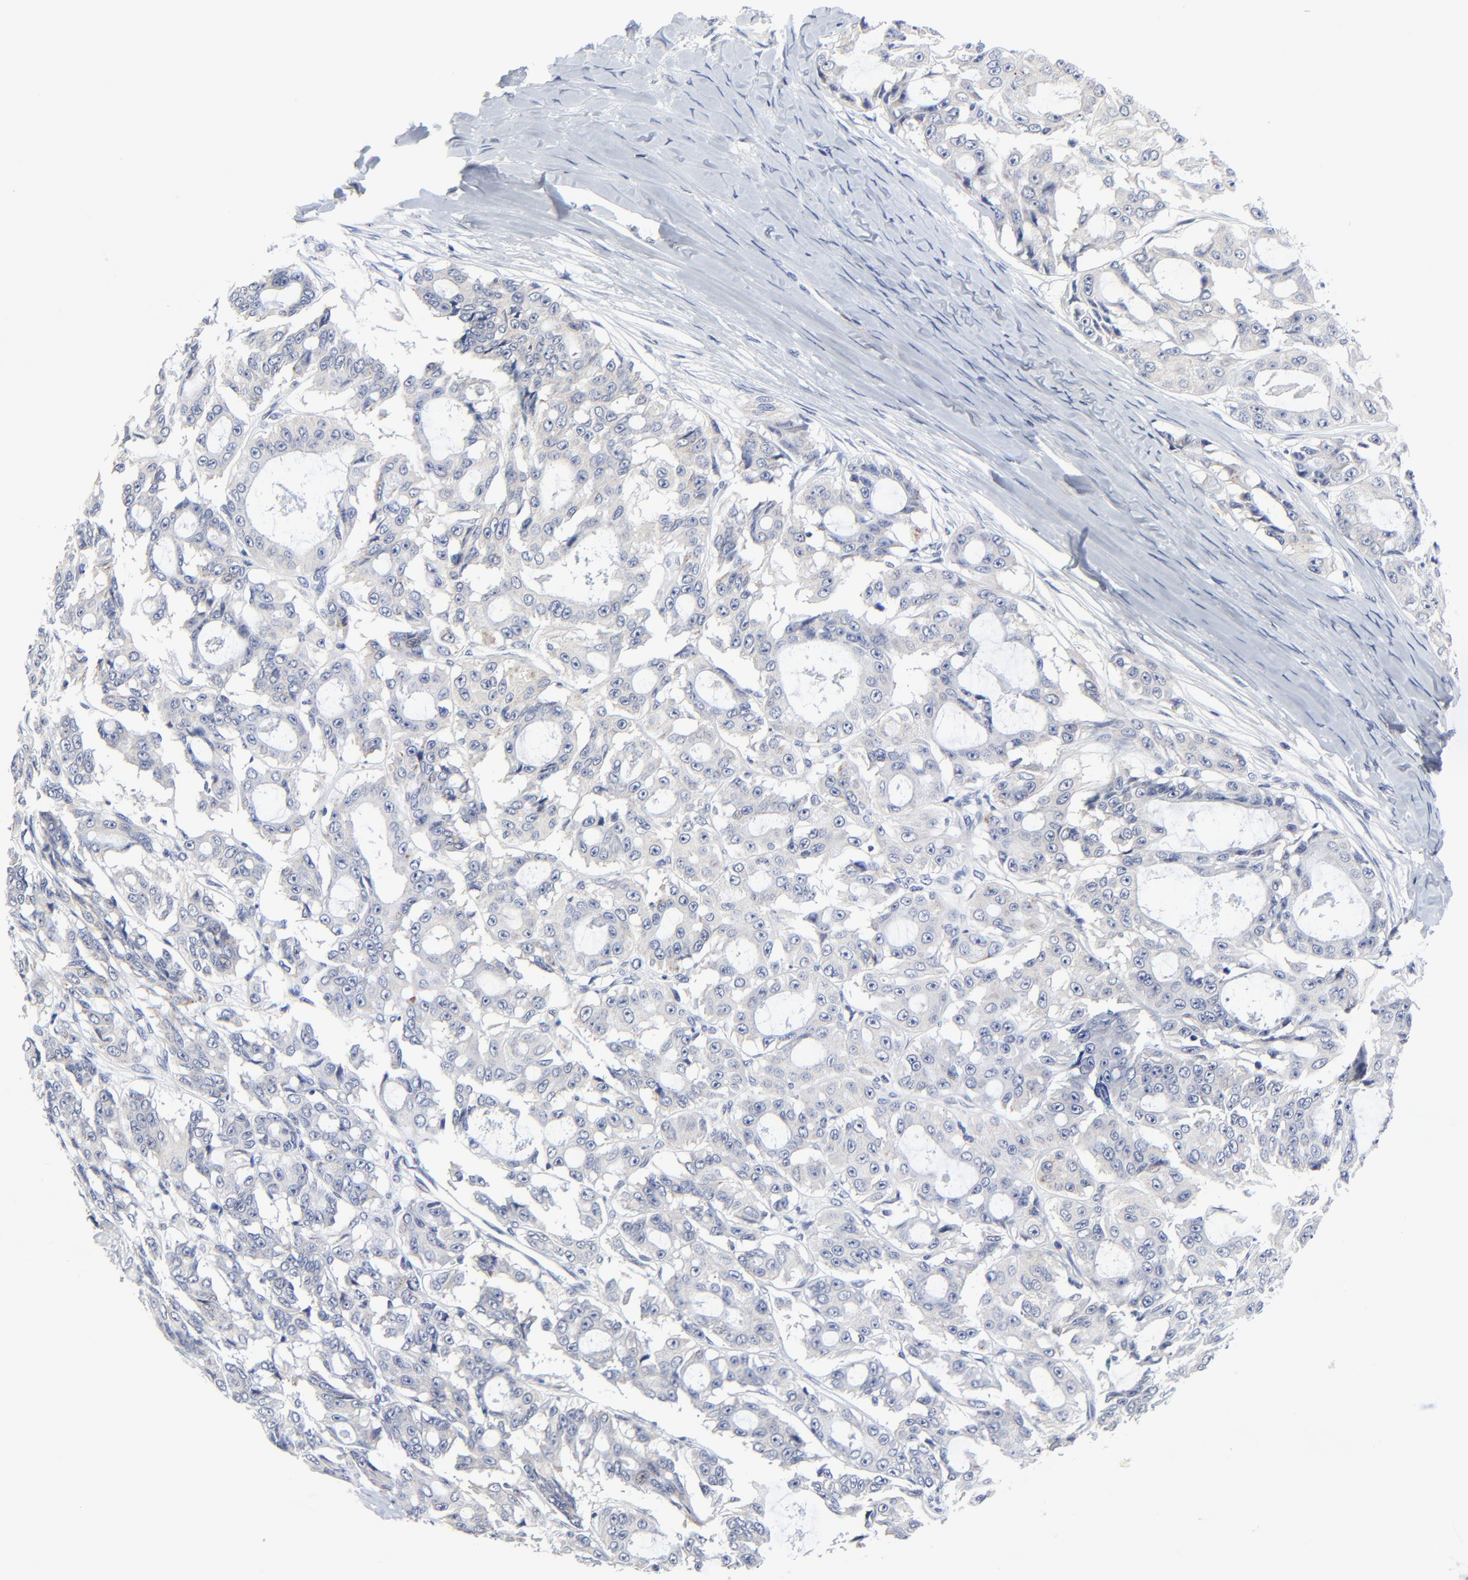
{"staining": {"intensity": "weak", "quantity": "<25%", "location": "cytoplasmic/membranous"}, "tissue": "ovarian cancer", "cell_type": "Tumor cells", "image_type": "cancer", "snomed": [{"axis": "morphology", "description": "Carcinoma, endometroid"}, {"axis": "topography", "description": "Ovary"}], "caption": "IHC of human ovarian cancer (endometroid carcinoma) reveals no positivity in tumor cells.", "gene": "DHRSX", "patient": {"sex": "female", "age": 61}}